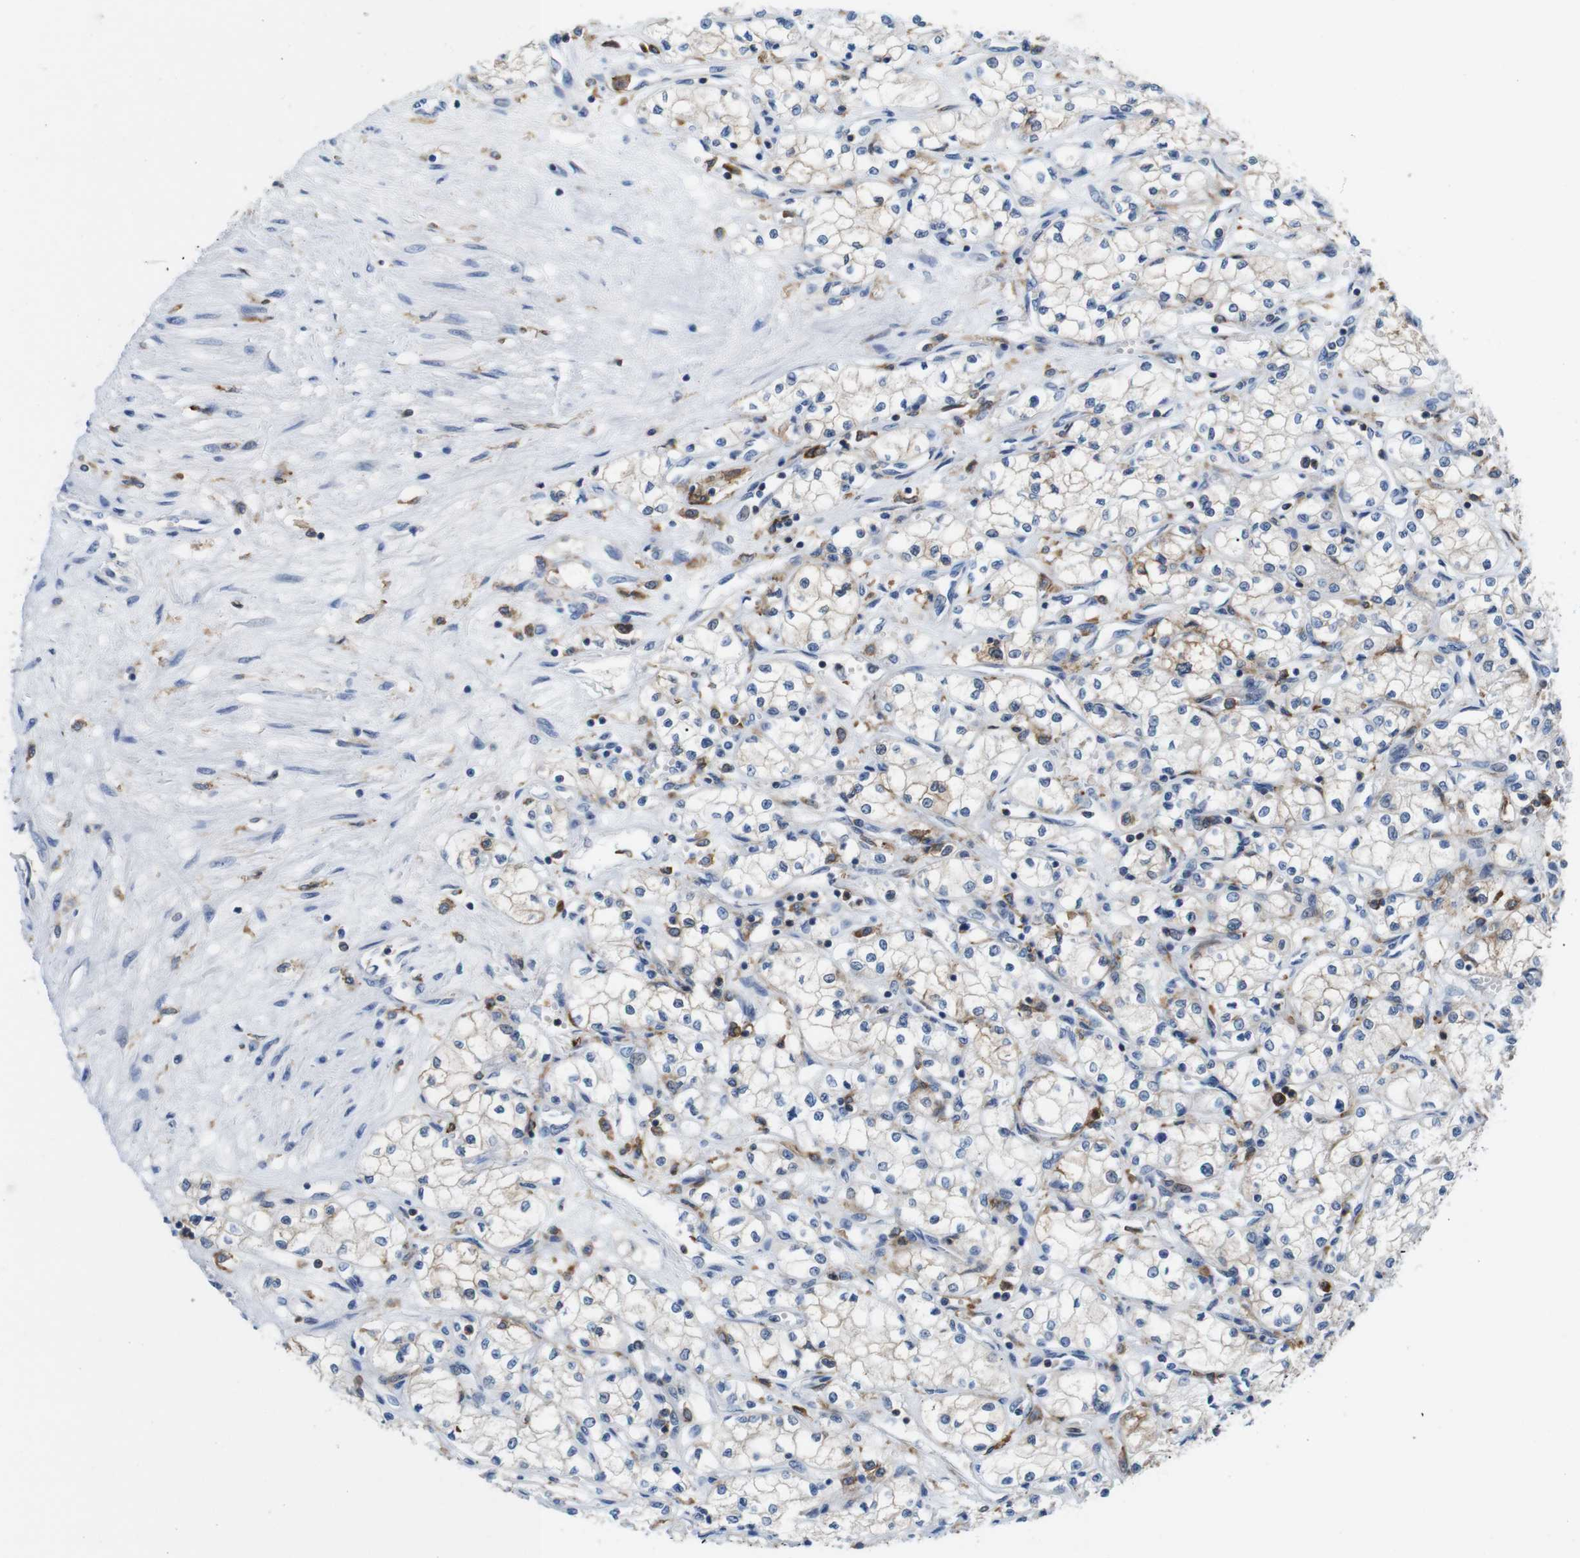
{"staining": {"intensity": "weak", "quantity": "<25%", "location": "cytoplasmic/membranous"}, "tissue": "renal cancer", "cell_type": "Tumor cells", "image_type": "cancer", "snomed": [{"axis": "morphology", "description": "Normal tissue, NOS"}, {"axis": "morphology", "description": "Adenocarcinoma, NOS"}, {"axis": "topography", "description": "Kidney"}], "caption": "An immunohistochemistry (IHC) micrograph of renal adenocarcinoma is shown. There is no staining in tumor cells of renal adenocarcinoma.", "gene": "CD300C", "patient": {"sex": "male", "age": 59}}